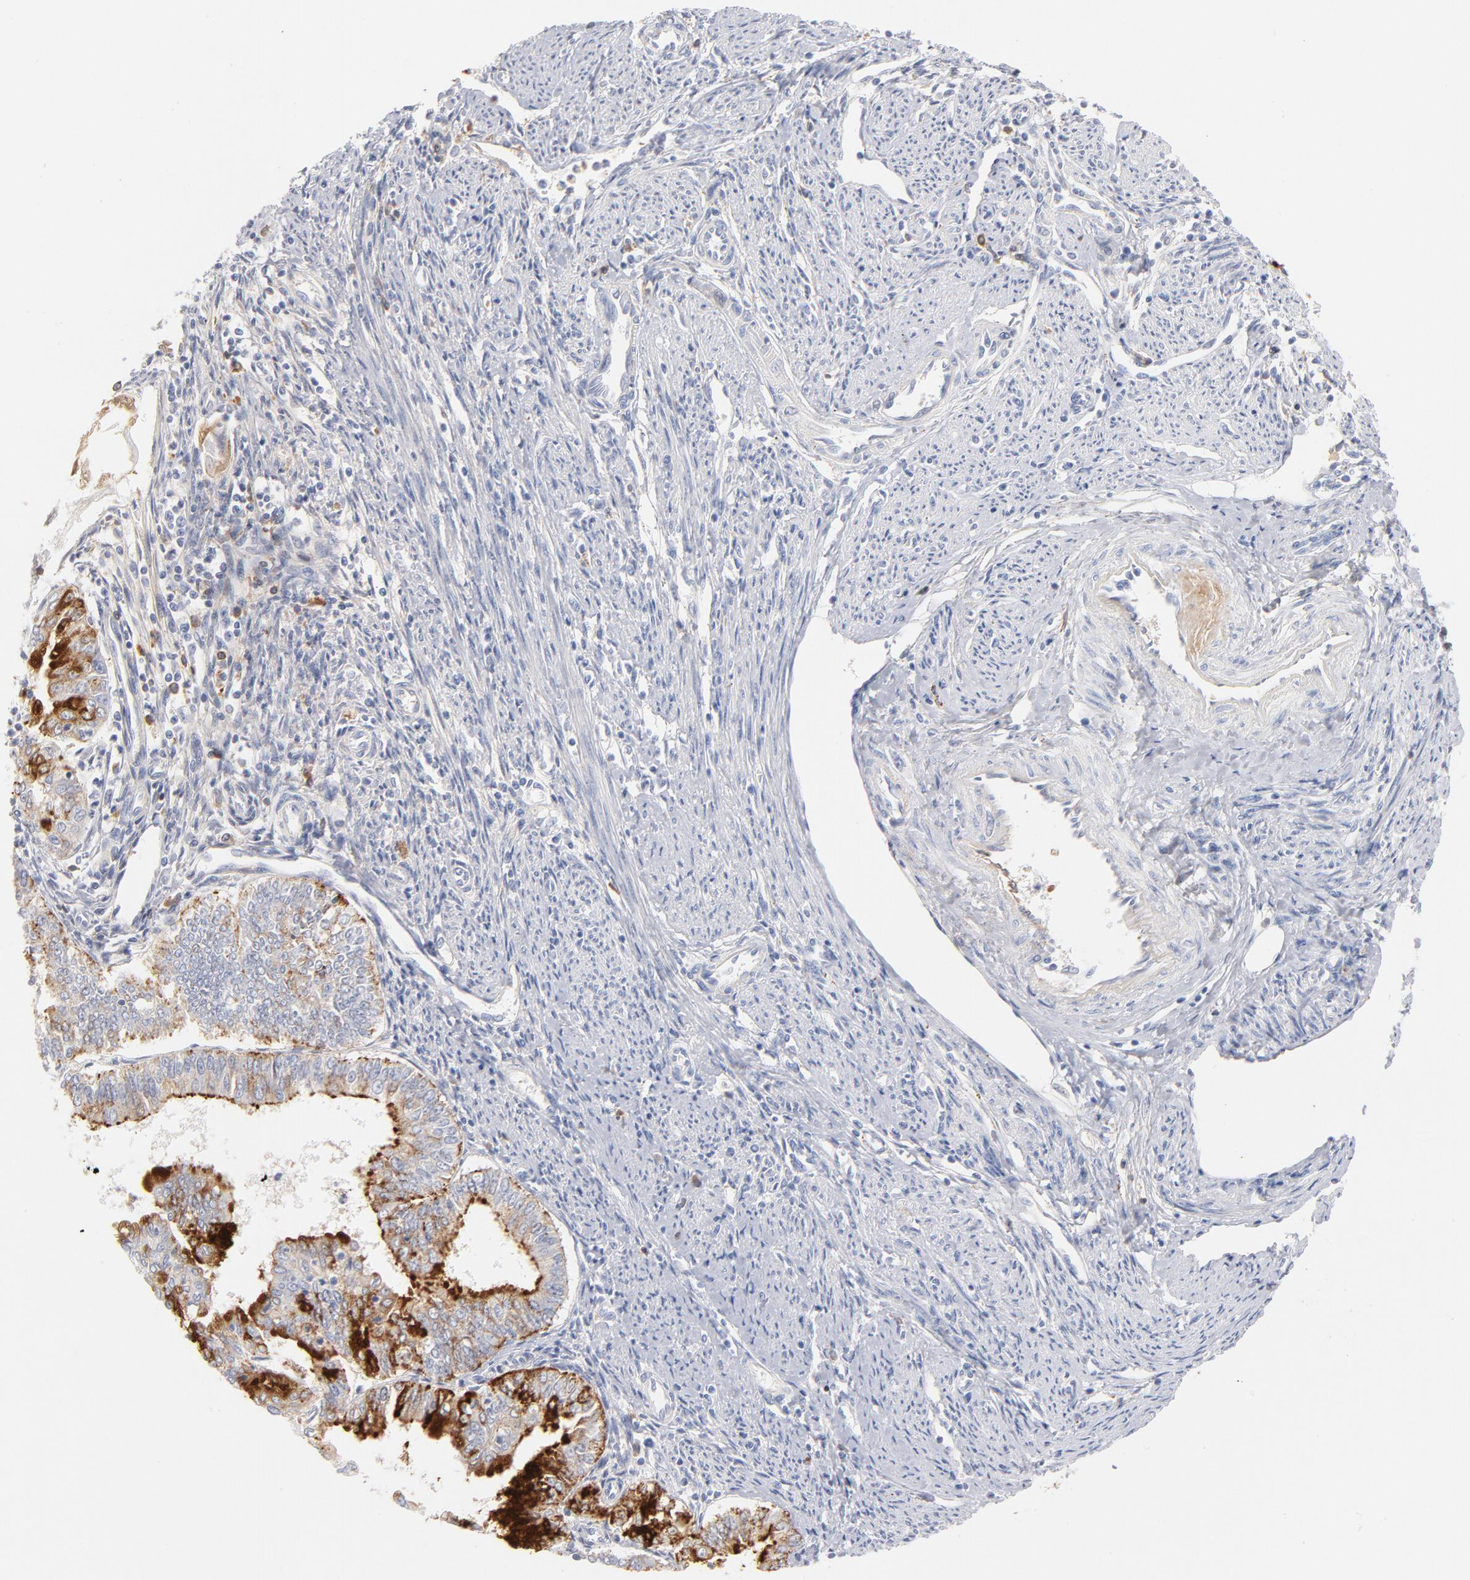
{"staining": {"intensity": "moderate", "quantity": "<25%", "location": "cytoplasmic/membranous"}, "tissue": "endometrial cancer", "cell_type": "Tumor cells", "image_type": "cancer", "snomed": [{"axis": "morphology", "description": "Adenocarcinoma, NOS"}, {"axis": "topography", "description": "Endometrium"}], "caption": "IHC micrograph of human endometrial cancer stained for a protein (brown), which displays low levels of moderate cytoplasmic/membranous positivity in about <25% of tumor cells.", "gene": "C3", "patient": {"sex": "female", "age": 75}}